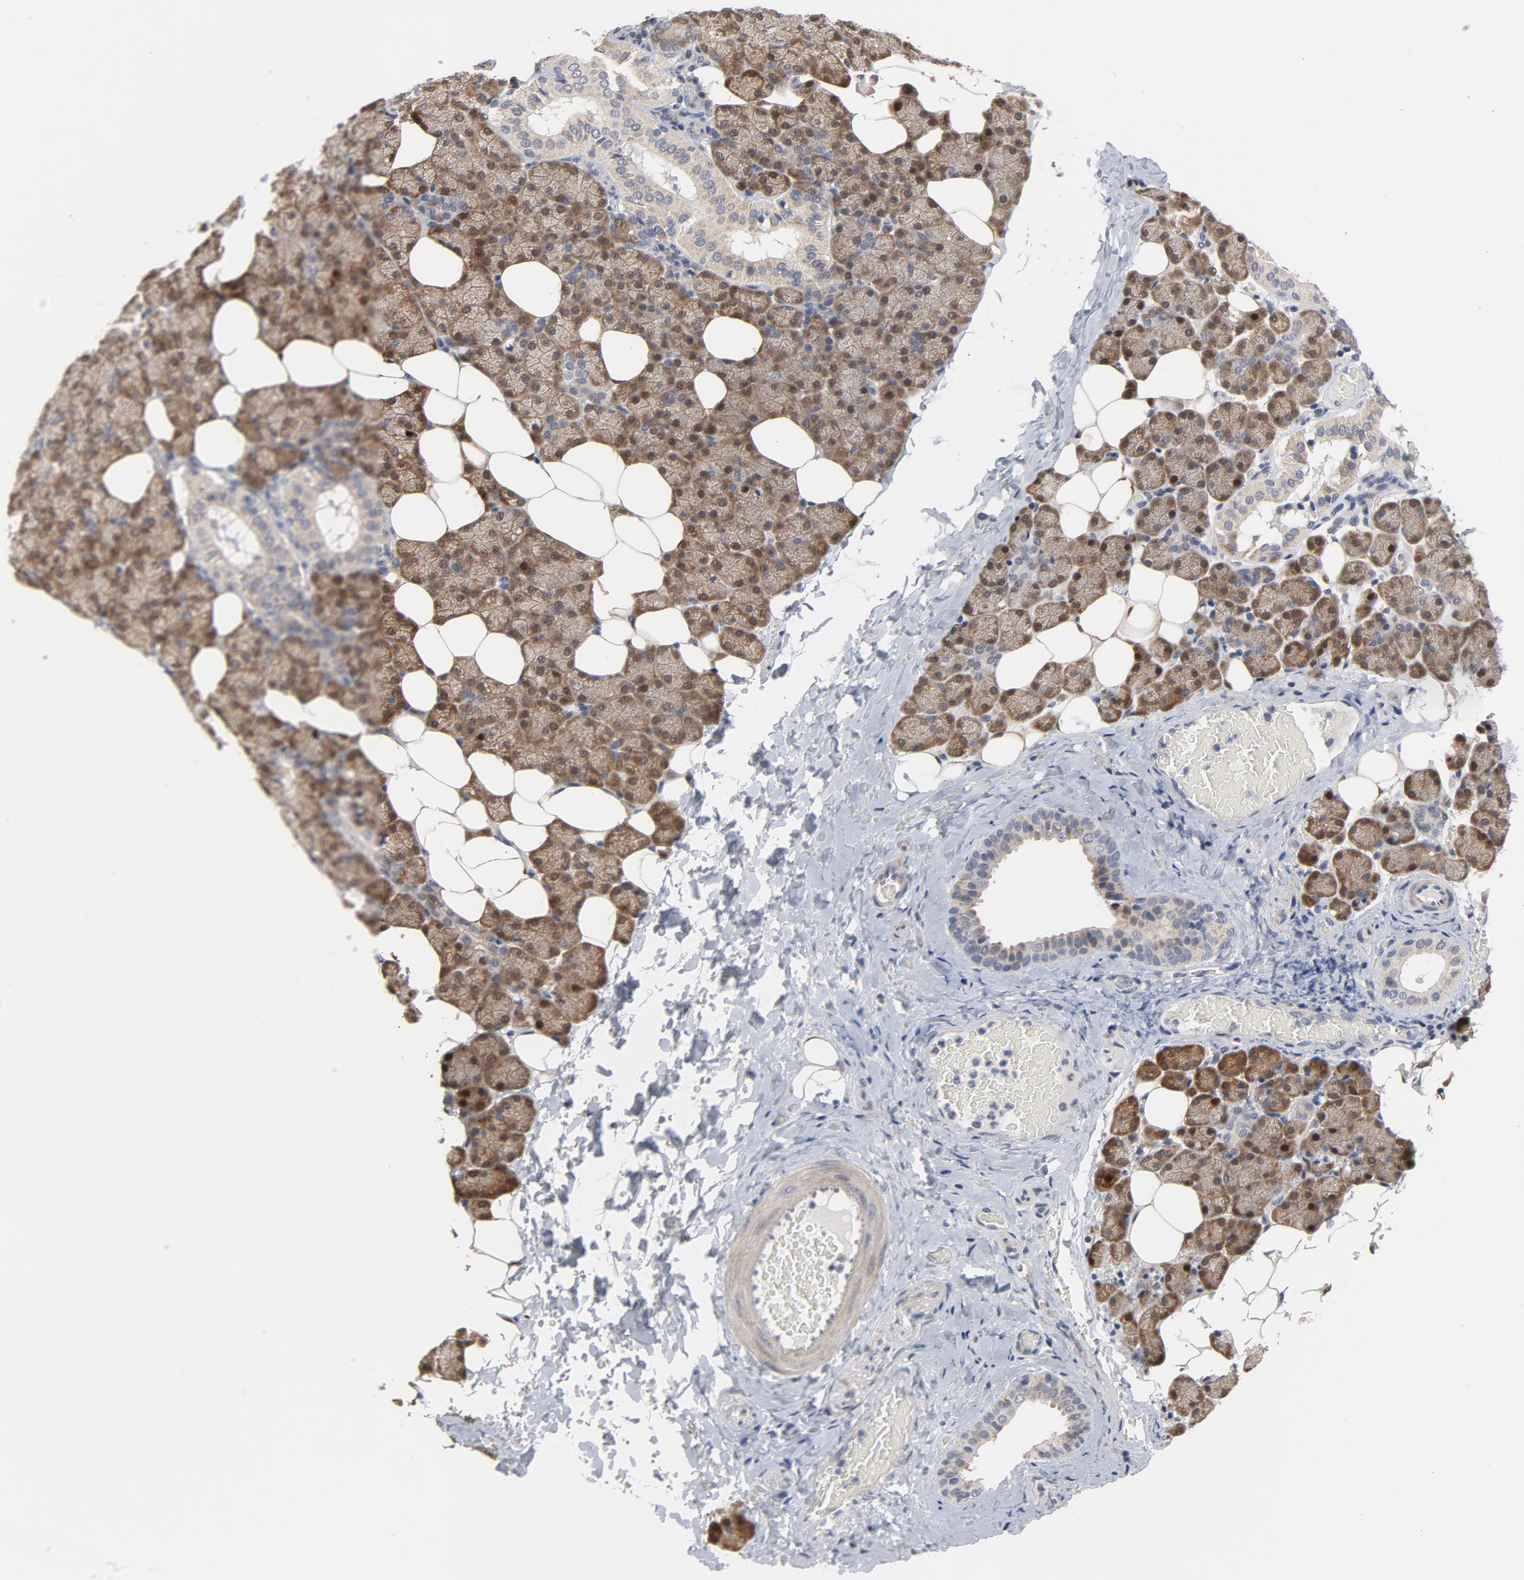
{"staining": {"intensity": "moderate", "quantity": ">75%", "location": "cytoplasmic/membranous,nuclear"}, "tissue": "salivary gland", "cell_type": "Glandular cells", "image_type": "normal", "snomed": [{"axis": "morphology", "description": "Normal tissue, NOS"}, {"axis": "topography", "description": "Lymph node"}, {"axis": "topography", "description": "Salivary gland"}], "caption": "Immunohistochemical staining of normal human salivary gland demonstrates moderate cytoplasmic/membranous,nuclear protein positivity in about >75% of glandular cells. The staining was performed using DAB, with brown indicating positive protein expression. Nuclei are stained blue with hematoxylin.", "gene": "PPP1R1B", "patient": {"sex": "male", "age": 8}}